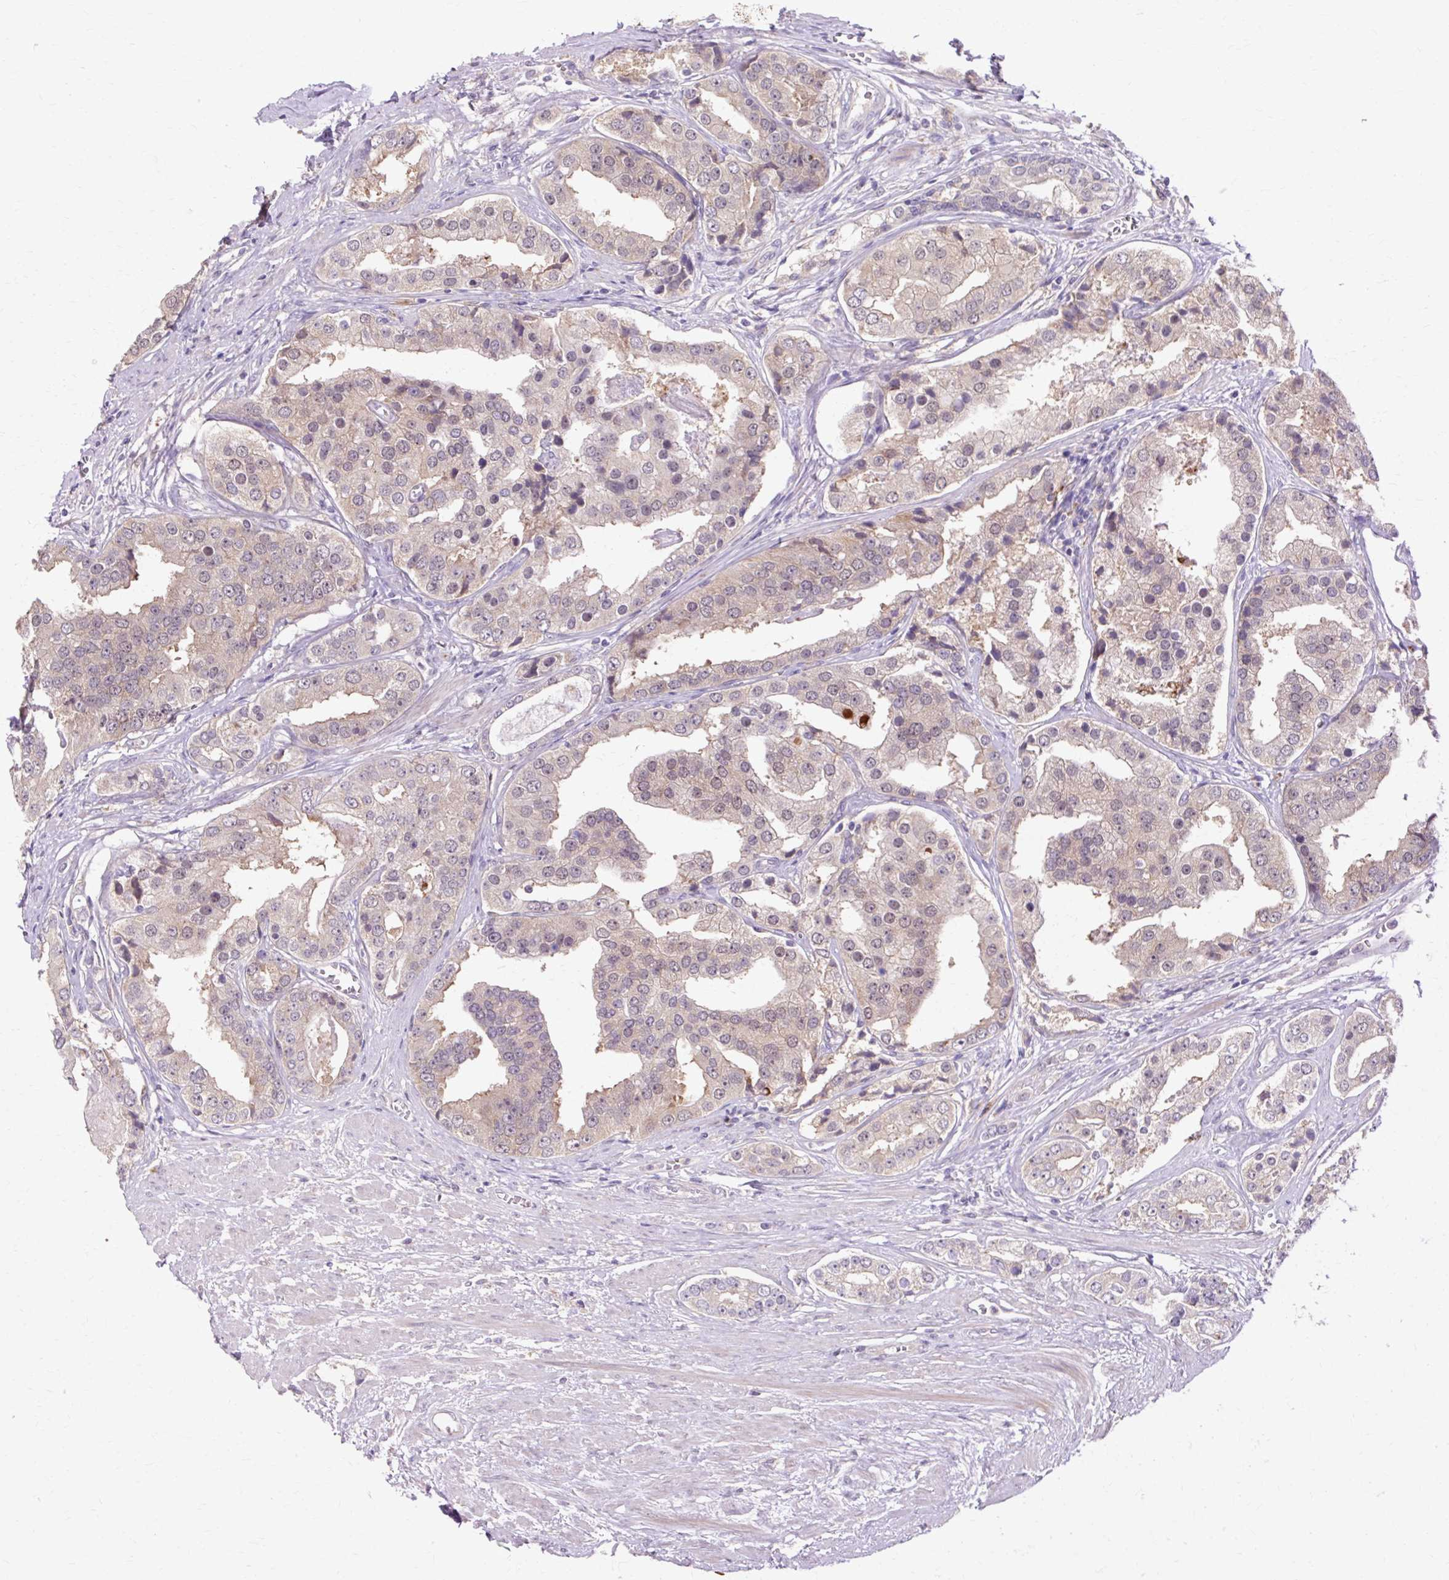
{"staining": {"intensity": "weak", "quantity": "<25%", "location": "cytoplasmic/membranous"}, "tissue": "prostate cancer", "cell_type": "Tumor cells", "image_type": "cancer", "snomed": [{"axis": "morphology", "description": "Adenocarcinoma, High grade"}, {"axis": "topography", "description": "Prostate"}], "caption": "High magnification brightfield microscopy of high-grade adenocarcinoma (prostate) stained with DAB (brown) and counterstained with hematoxylin (blue): tumor cells show no significant expression.", "gene": "GEMIN2", "patient": {"sex": "male", "age": 71}}